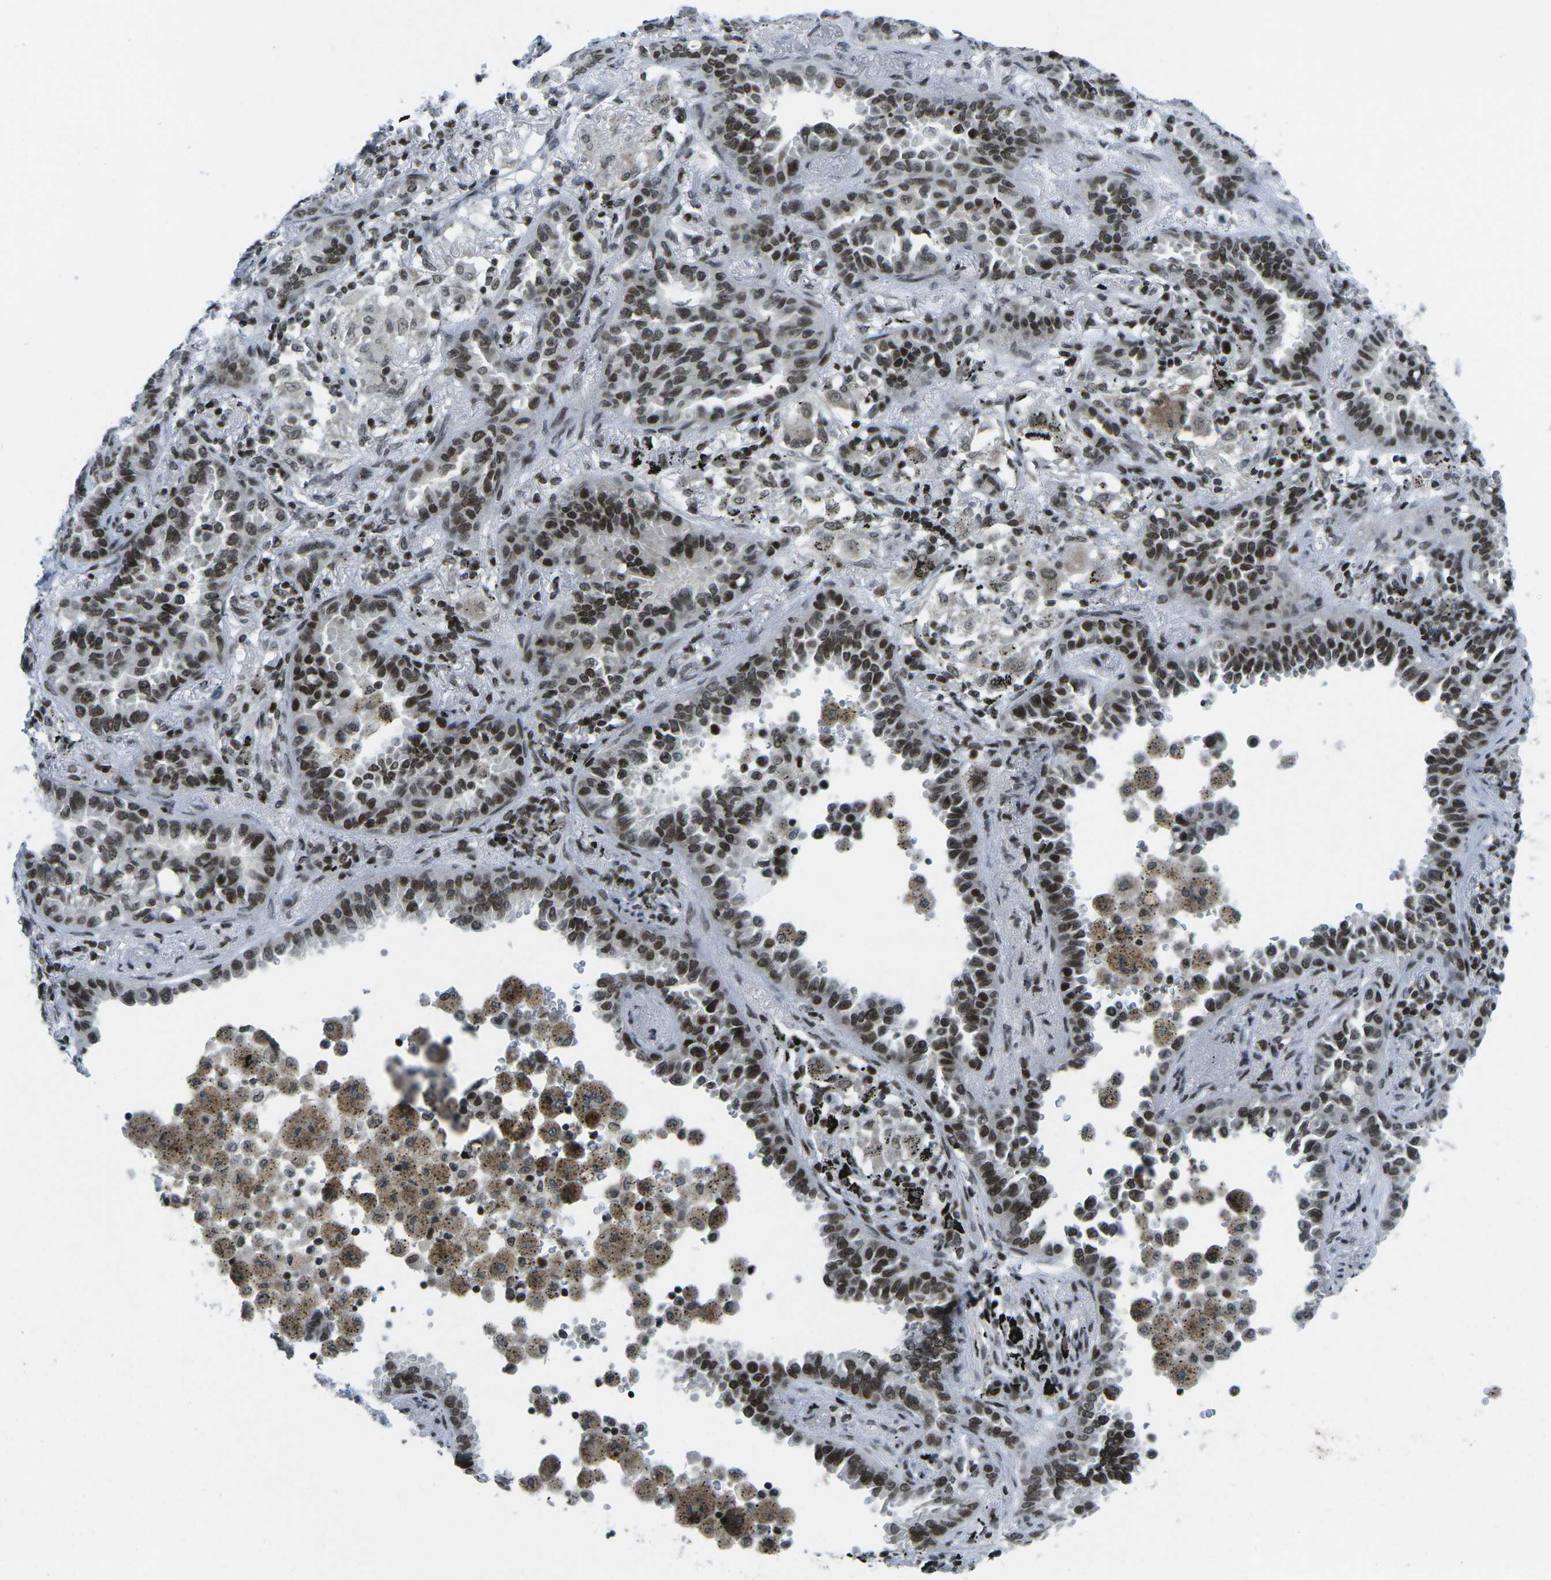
{"staining": {"intensity": "strong", "quantity": ">75%", "location": "nuclear"}, "tissue": "lung cancer", "cell_type": "Tumor cells", "image_type": "cancer", "snomed": [{"axis": "morphology", "description": "Normal tissue, NOS"}, {"axis": "morphology", "description": "Adenocarcinoma, NOS"}, {"axis": "topography", "description": "Lung"}], "caption": "An IHC image of tumor tissue is shown. Protein staining in brown shows strong nuclear positivity in lung adenocarcinoma within tumor cells.", "gene": "EME1", "patient": {"sex": "male", "age": 59}}